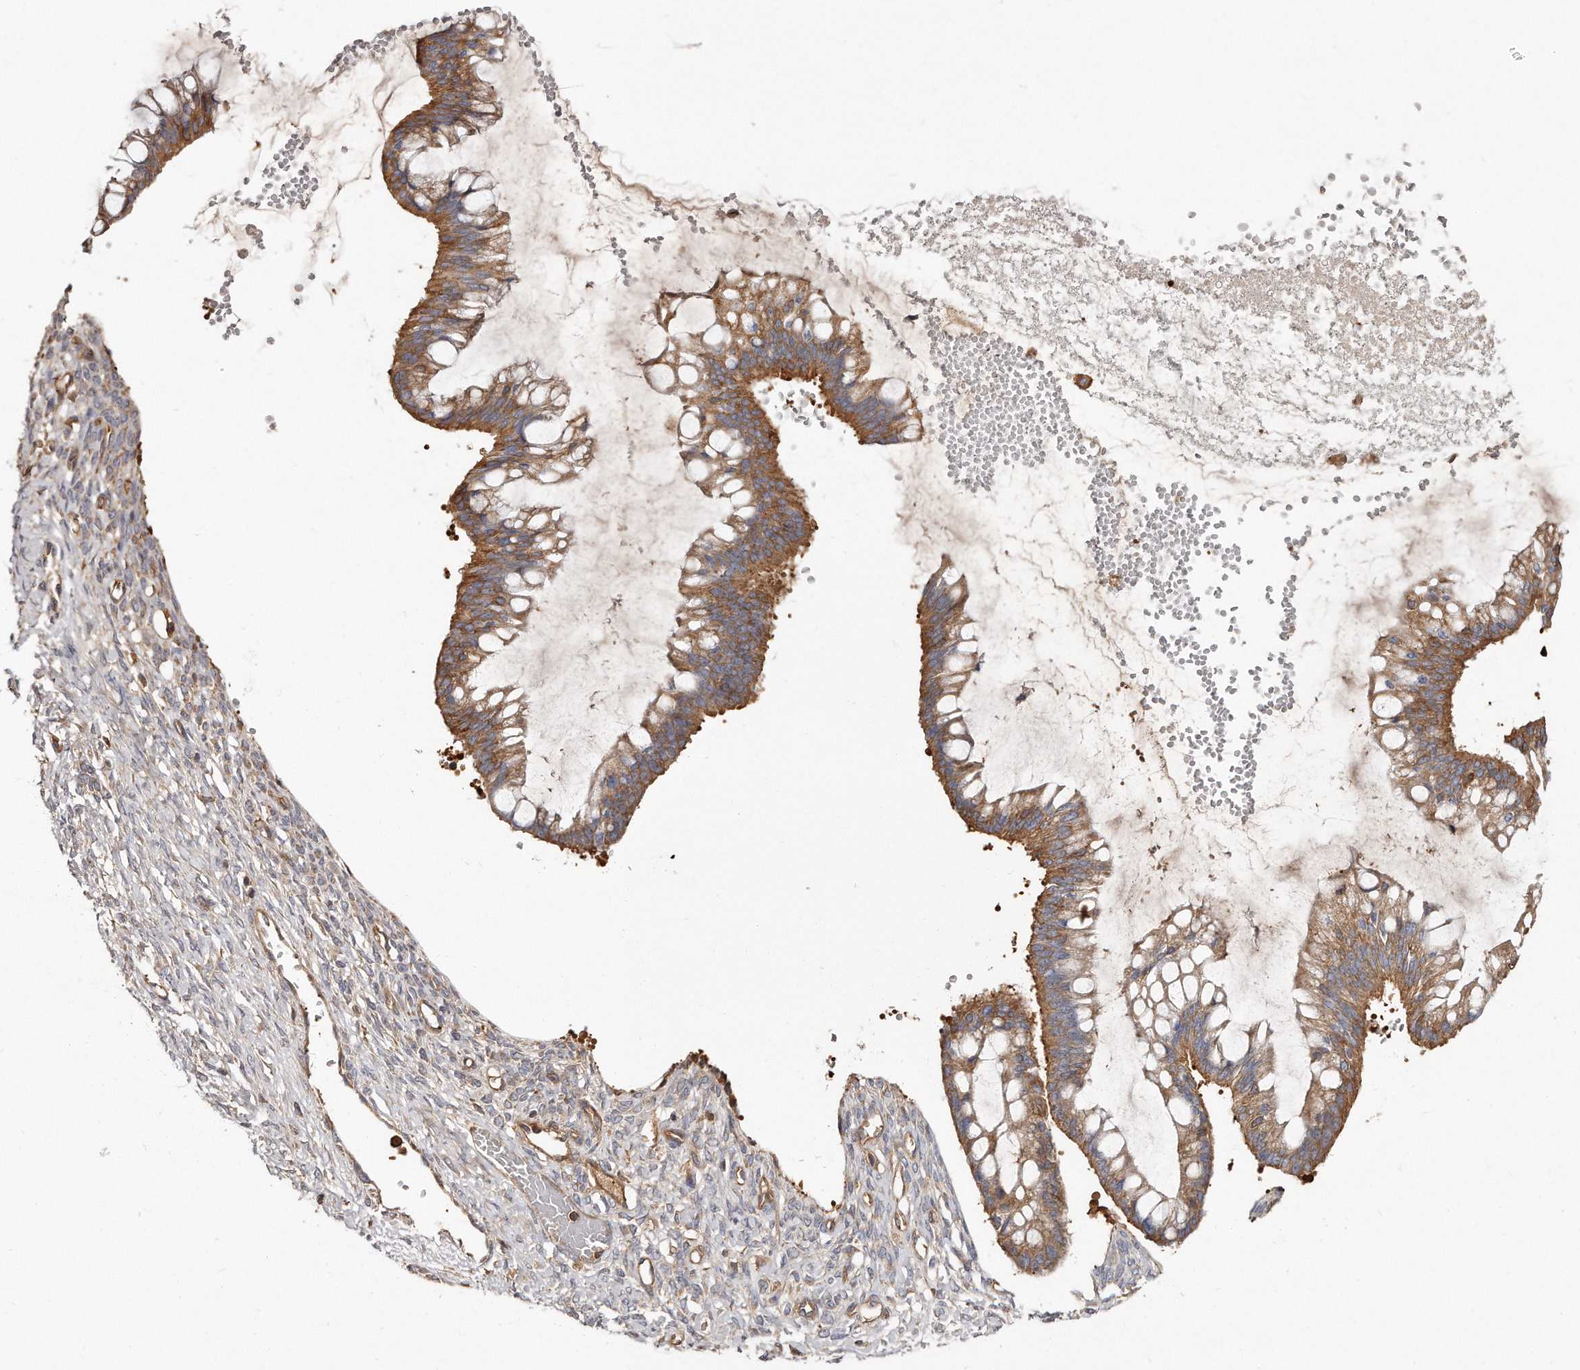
{"staining": {"intensity": "moderate", "quantity": ">75%", "location": "cytoplasmic/membranous"}, "tissue": "ovarian cancer", "cell_type": "Tumor cells", "image_type": "cancer", "snomed": [{"axis": "morphology", "description": "Cystadenocarcinoma, mucinous, NOS"}, {"axis": "topography", "description": "Ovary"}], "caption": "The image demonstrates immunohistochemical staining of ovarian mucinous cystadenocarcinoma. There is moderate cytoplasmic/membranous expression is present in about >75% of tumor cells.", "gene": "CAP1", "patient": {"sex": "female", "age": 73}}